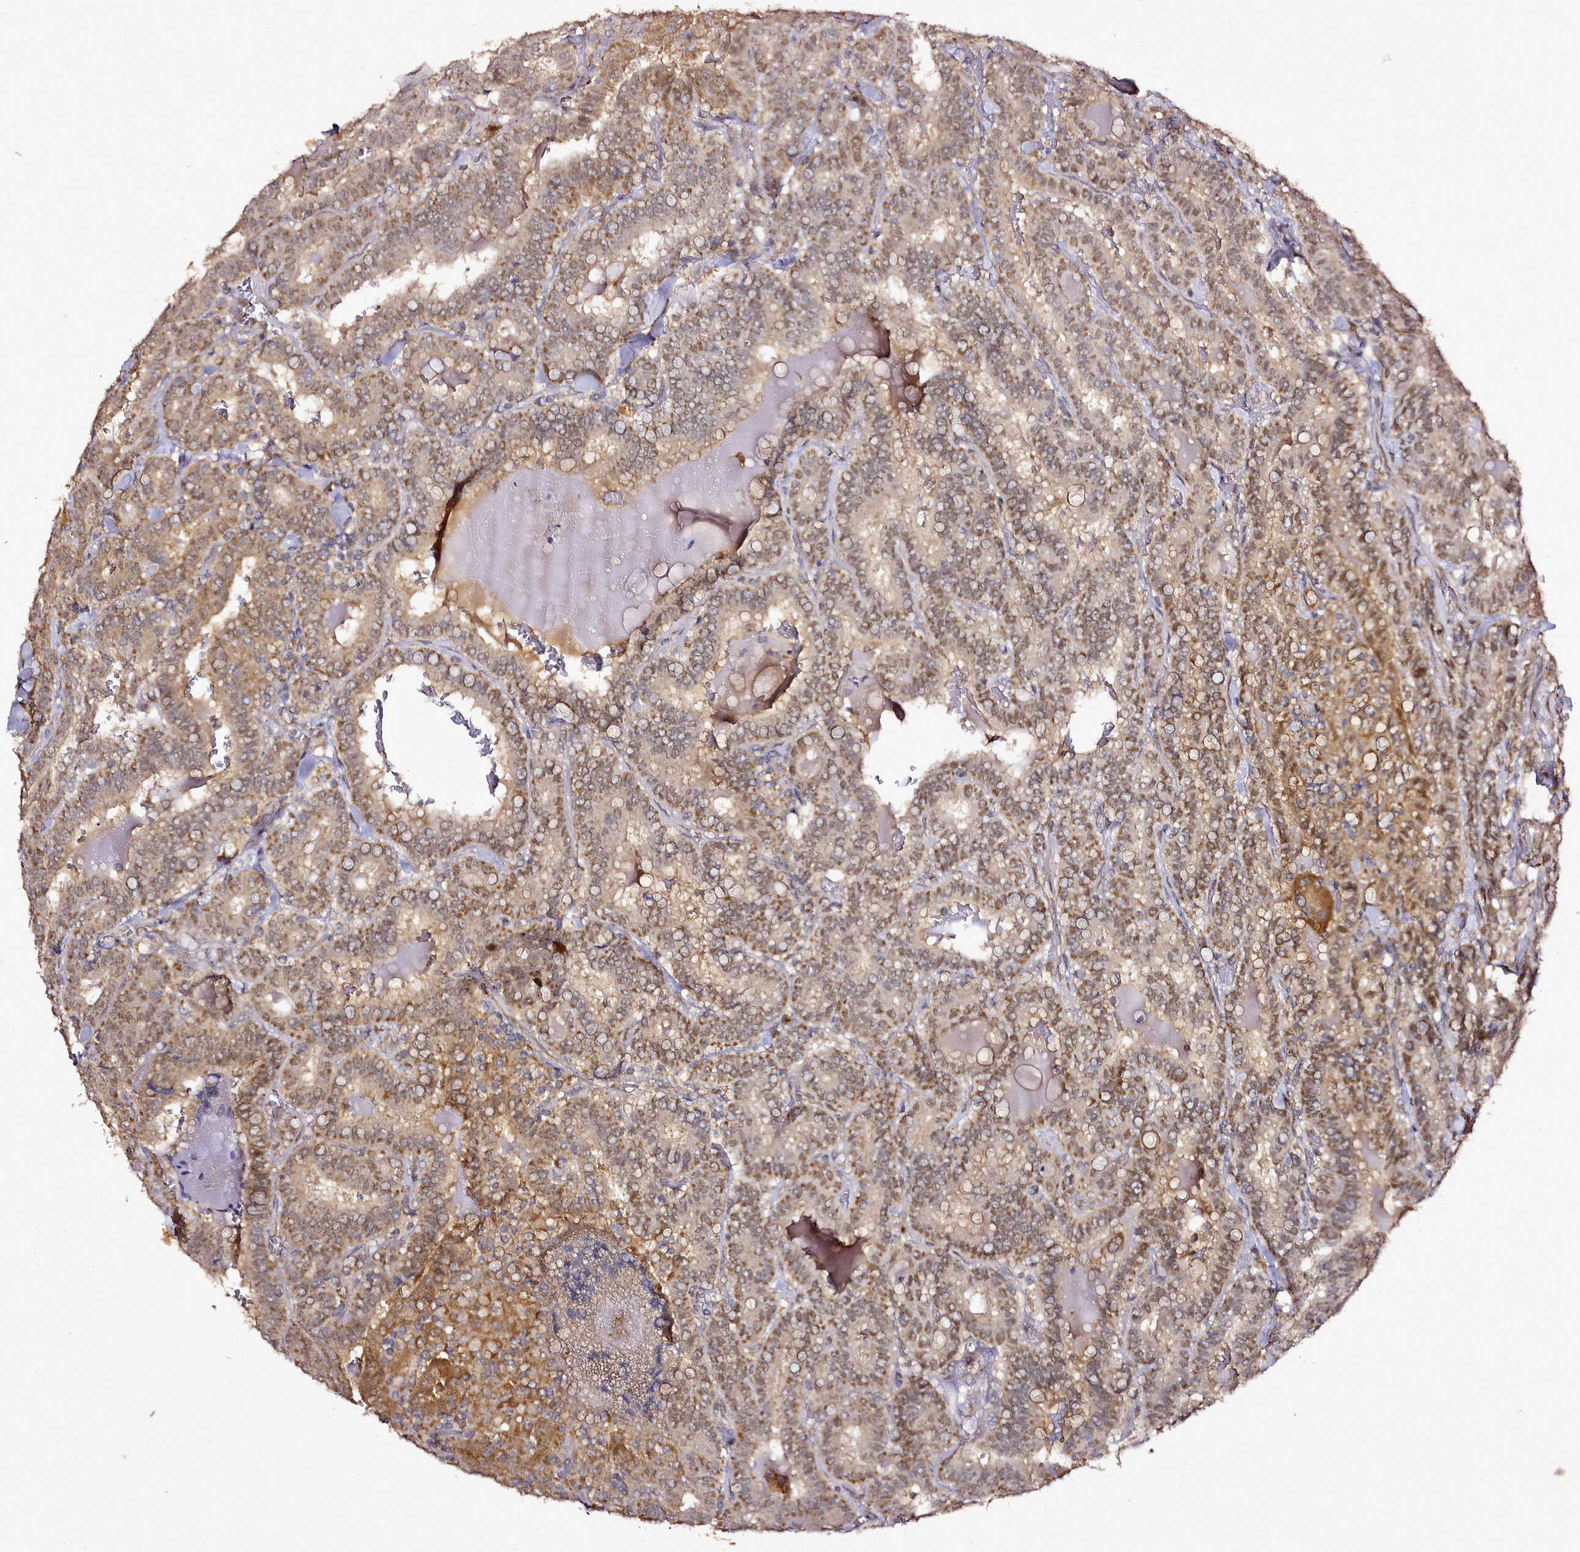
{"staining": {"intensity": "moderate", "quantity": ">75%", "location": "cytoplasmic/membranous,nuclear"}, "tissue": "thyroid cancer", "cell_type": "Tumor cells", "image_type": "cancer", "snomed": [{"axis": "morphology", "description": "Papillary adenocarcinoma, NOS"}, {"axis": "topography", "description": "Thyroid gland"}], "caption": "Immunohistochemical staining of human thyroid papillary adenocarcinoma demonstrates medium levels of moderate cytoplasmic/membranous and nuclear staining in approximately >75% of tumor cells.", "gene": "EDIL3", "patient": {"sex": "female", "age": 72}}